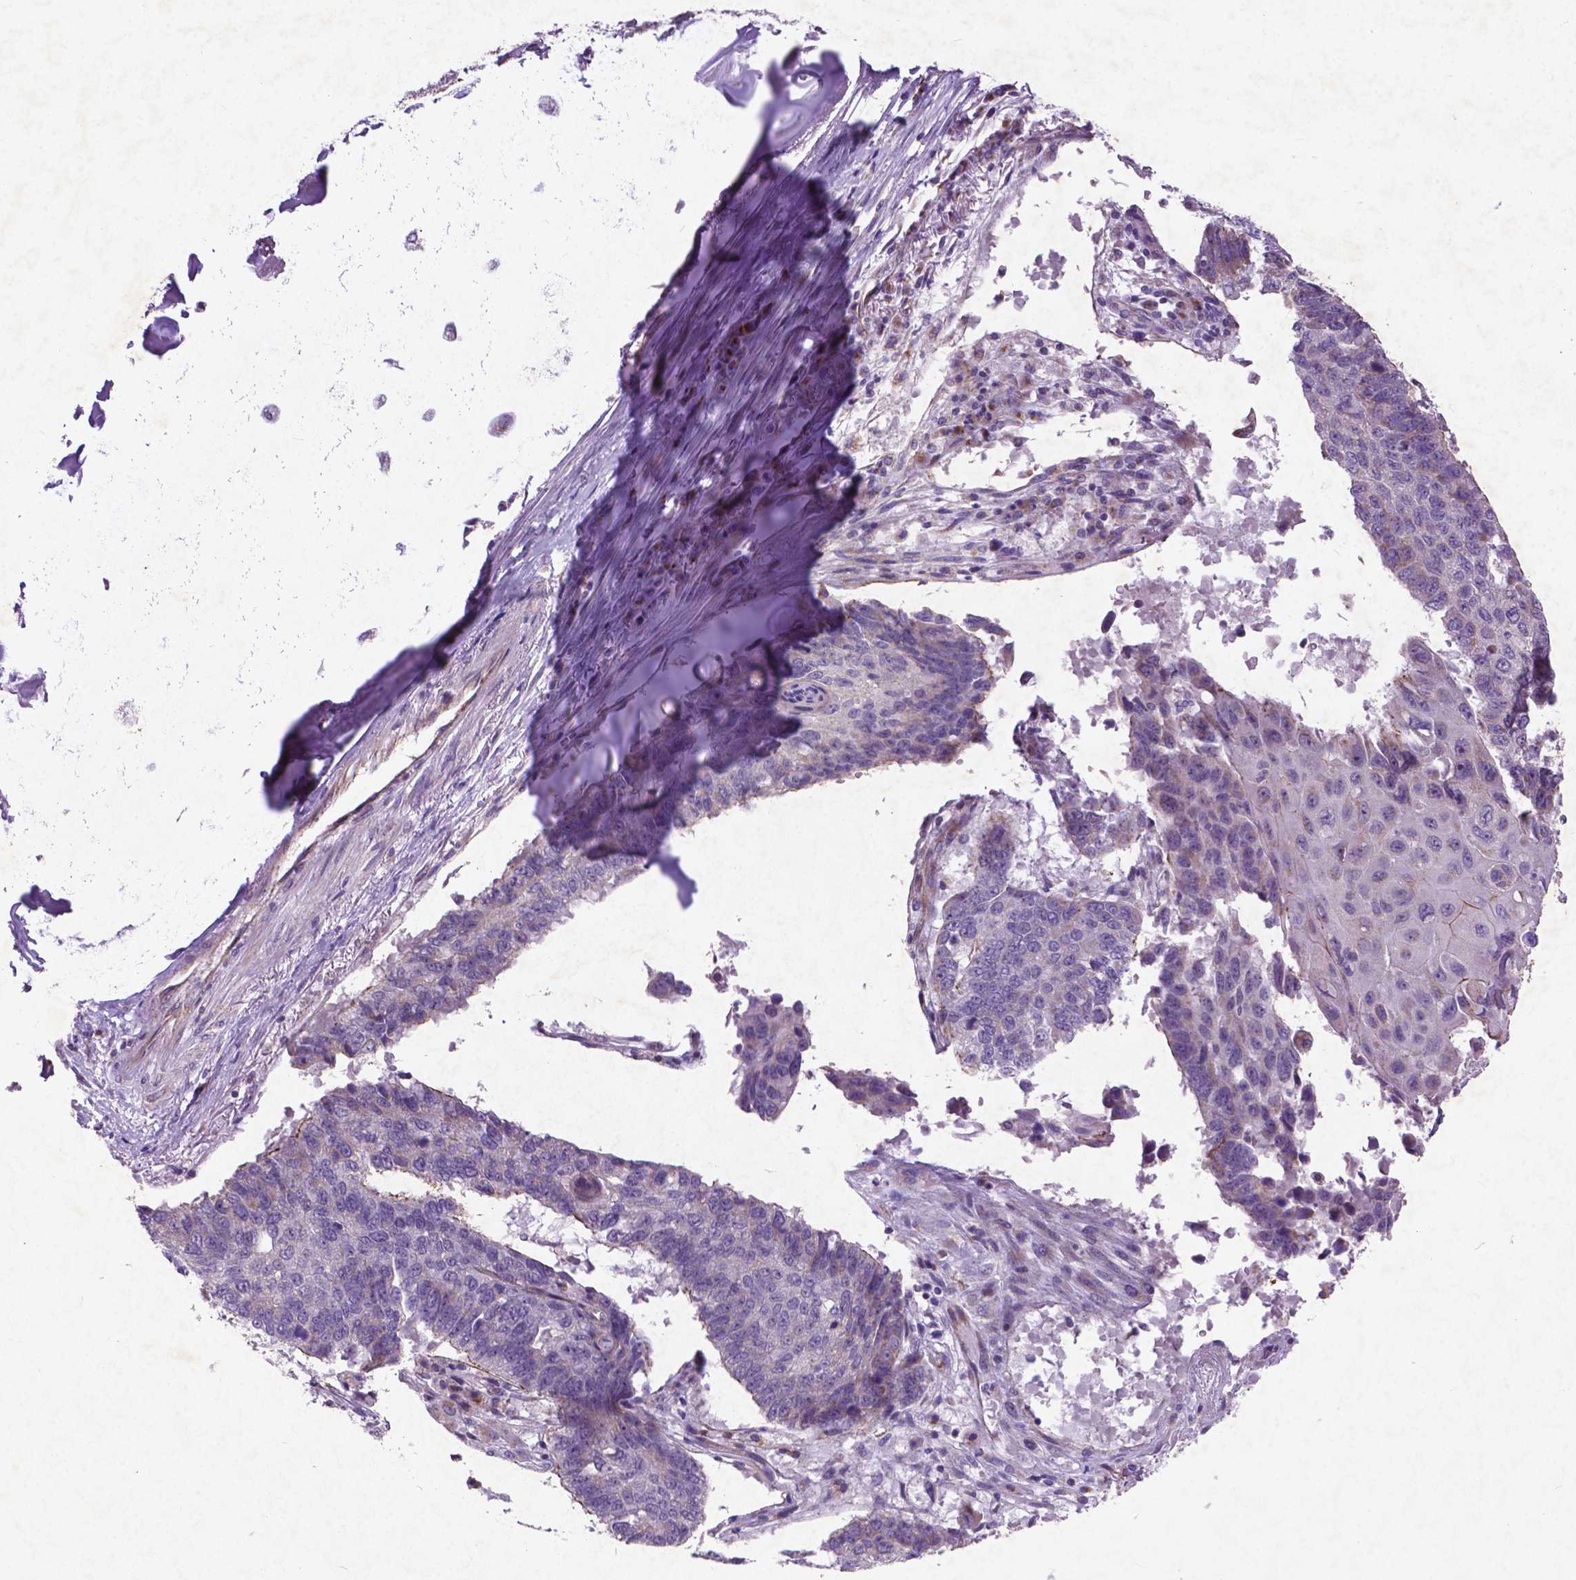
{"staining": {"intensity": "negative", "quantity": "none", "location": "none"}, "tissue": "lung cancer", "cell_type": "Tumor cells", "image_type": "cancer", "snomed": [{"axis": "morphology", "description": "Squamous cell carcinoma, NOS"}, {"axis": "topography", "description": "Lung"}], "caption": "A high-resolution photomicrograph shows immunohistochemistry staining of lung squamous cell carcinoma, which shows no significant expression in tumor cells.", "gene": "ATG4D", "patient": {"sex": "male", "age": 73}}